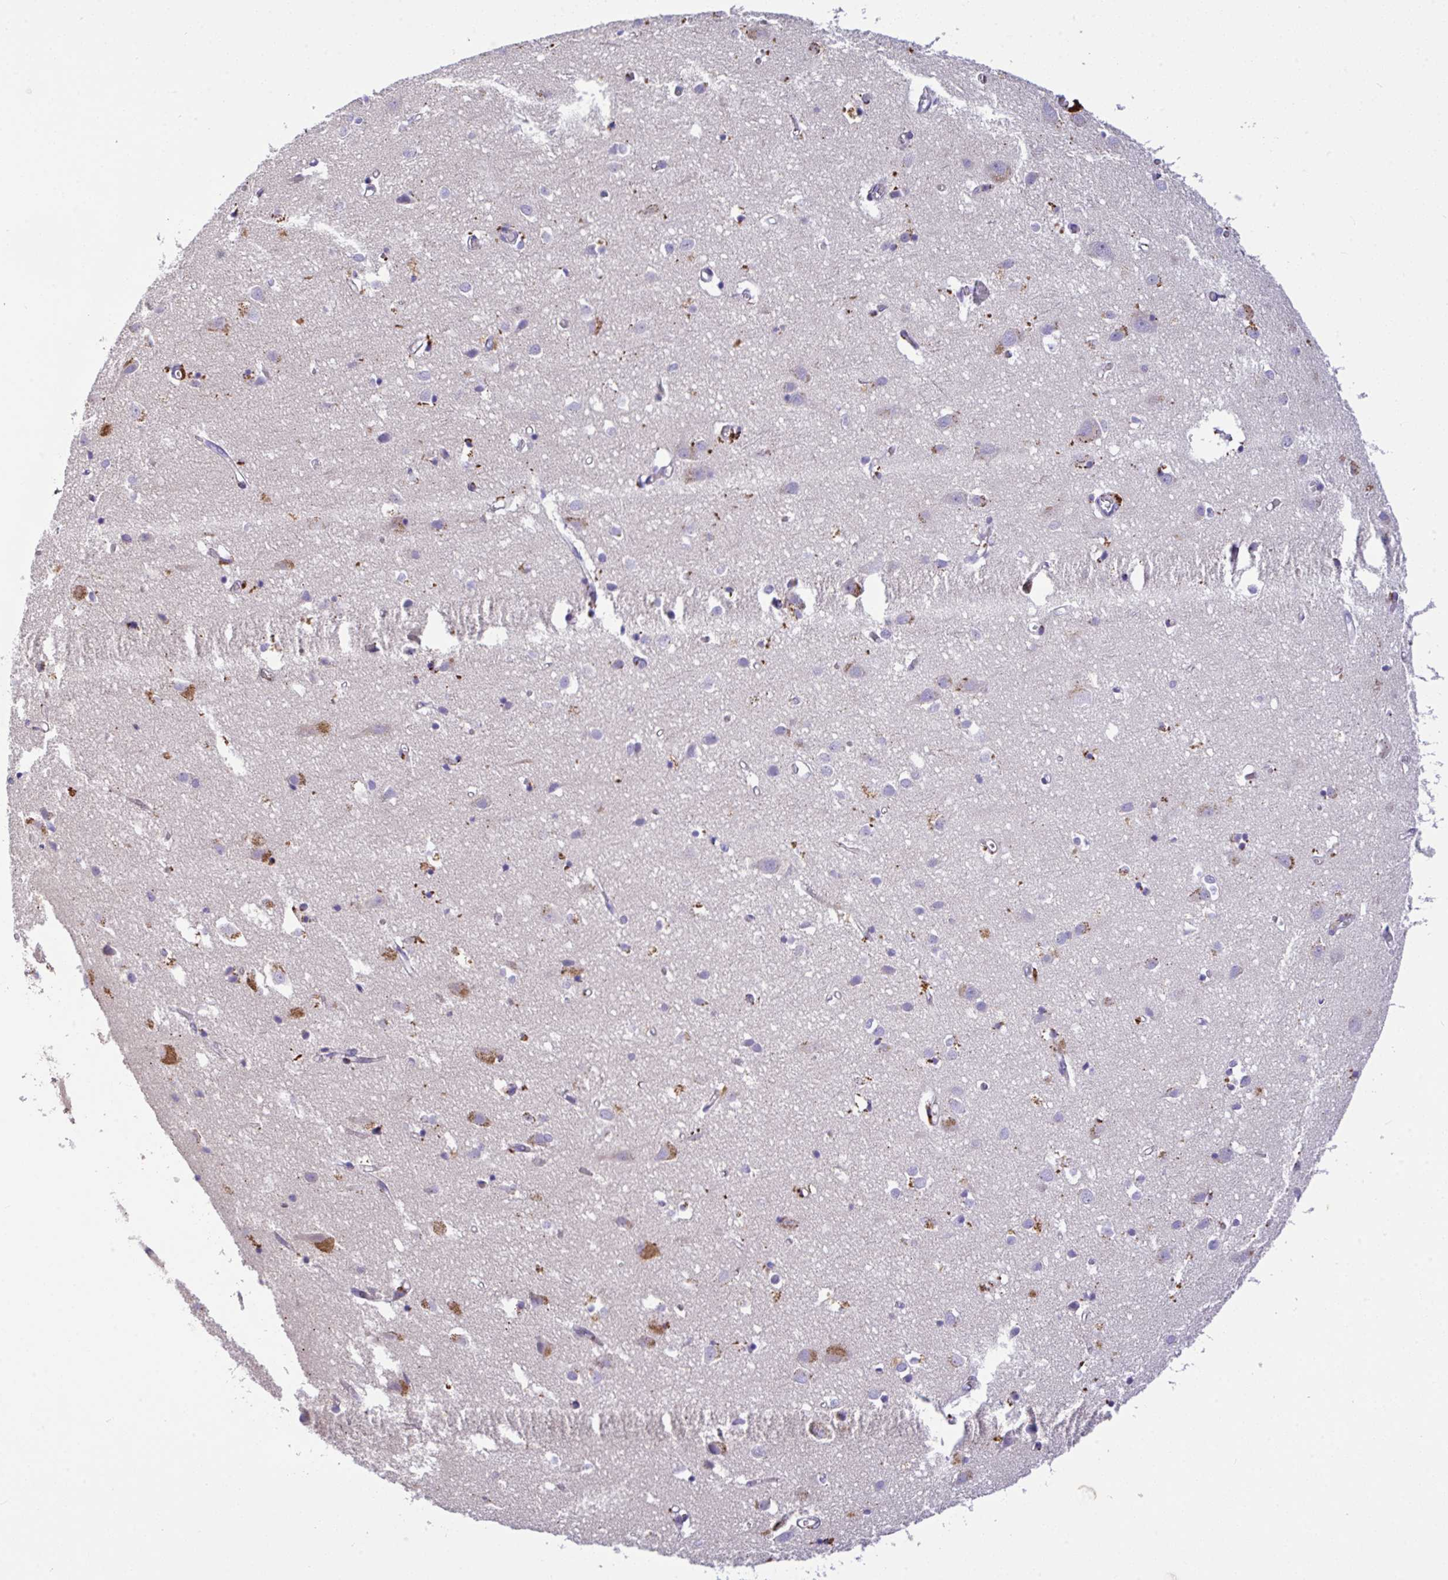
{"staining": {"intensity": "negative", "quantity": "none", "location": "none"}, "tissue": "cerebral cortex", "cell_type": "Endothelial cells", "image_type": "normal", "snomed": [{"axis": "morphology", "description": "Normal tissue, NOS"}, {"axis": "topography", "description": "Cerebral cortex"}], "caption": "The micrograph displays no significant staining in endothelial cells of cerebral cortex. (DAB immunohistochemistry (IHC), high magnification).", "gene": "EPN3", "patient": {"sex": "male", "age": 70}}